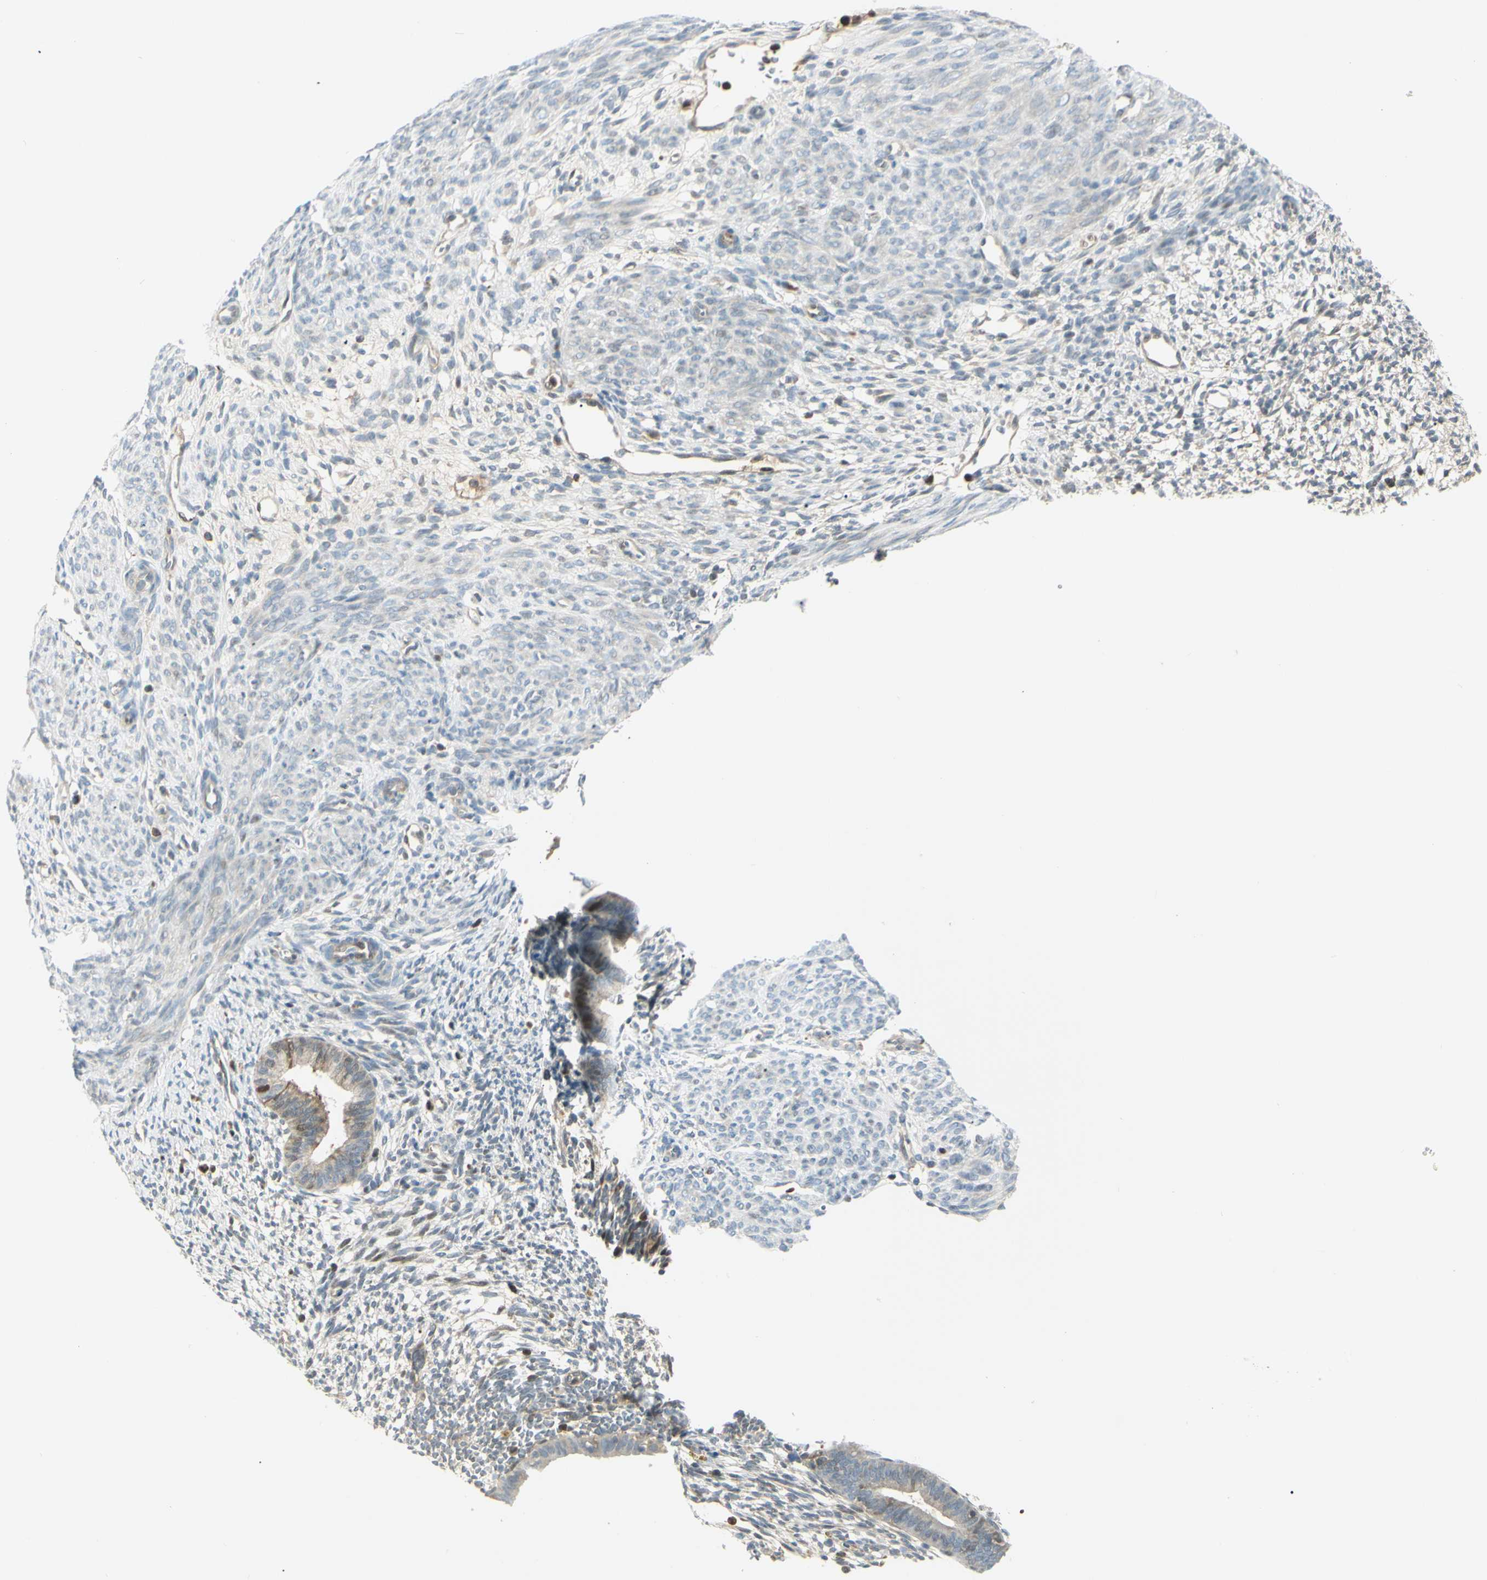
{"staining": {"intensity": "weak", "quantity": "<25%", "location": "cytoplasmic/membranous"}, "tissue": "endometrium", "cell_type": "Cells in endometrial stroma", "image_type": "normal", "snomed": [{"axis": "morphology", "description": "Normal tissue, NOS"}, {"axis": "morphology", "description": "Atrophy, NOS"}, {"axis": "topography", "description": "Uterus"}, {"axis": "topography", "description": "Endometrium"}], "caption": "IHC image of normal endometrium: human endometrium stained with DAB (3,3'-diaminobenzidine) demonstrates no significant protein expression in cells in endometrial stroma. (DAB (3,3'-diaminobenzidine) IHC with hematoxylin counter stain).", "gene": "C1orf159", "patient": {"sex": "female", "age": 68}}